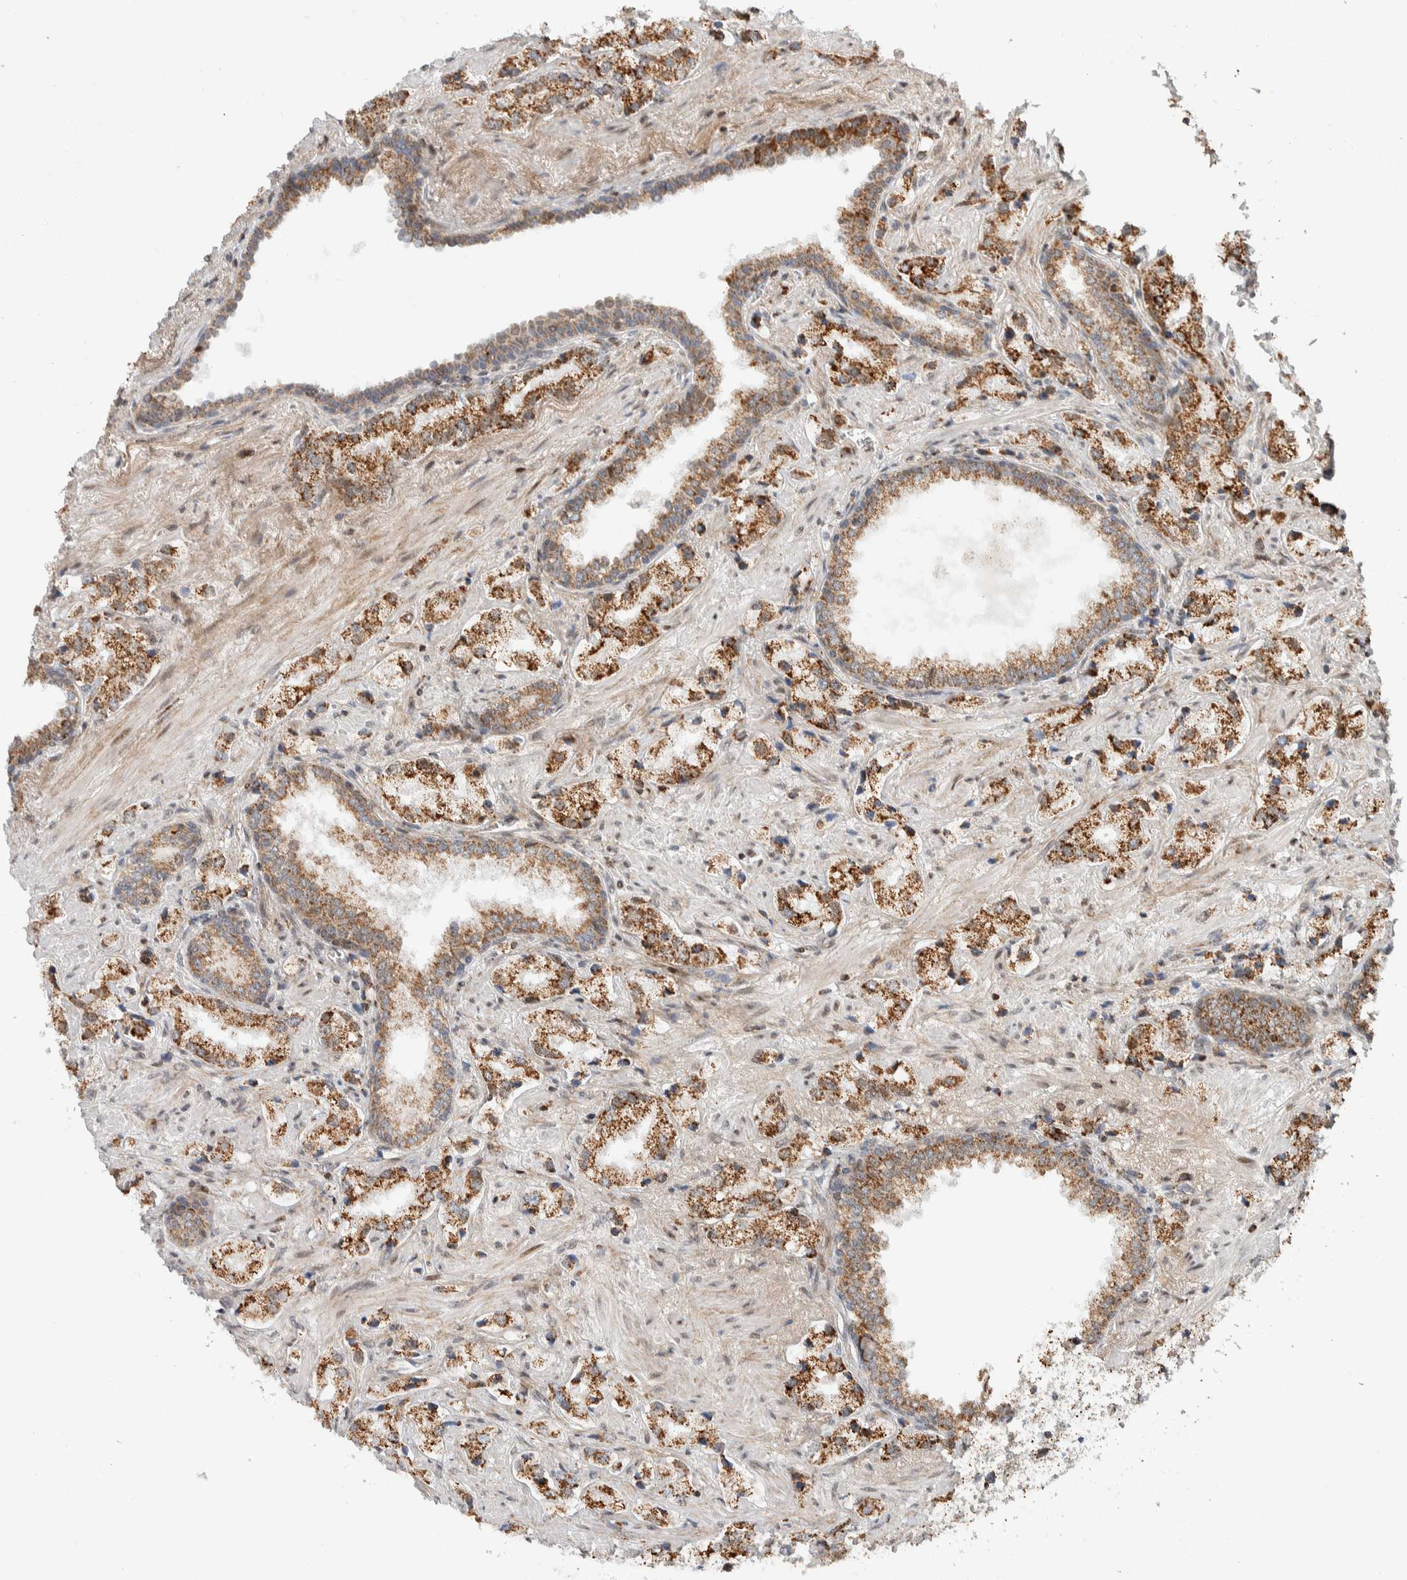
{"staining": {"intensity": "strong", "quantity": ">75%", "location": "cytoplasmic/membranous"}, "tissue": "prostate cancer", "cell_type": "Tumor cells", "image_type": "cancer", "snomed": [{"axis": "morphology", "description": "Adenocarcinoma, High grade"}, {"axis": "topography", "description": "Prostate"}], "caption": "IHC (DAB (3,3'-diaminobenzidine)) staining of human prostate adenocarcinoma (high-grade) demonstrates strong cytoplasmic/membranous protein expression in approximately >75% of tumor cells. (Stains: DAB (3,3'-diaminobenzidine) in brown, nuclei in blue, Microscopy: brightfield microscopy at high magnification).", "gene": "TSPAN32", "patient": {"sex": "male", "age": 66}}